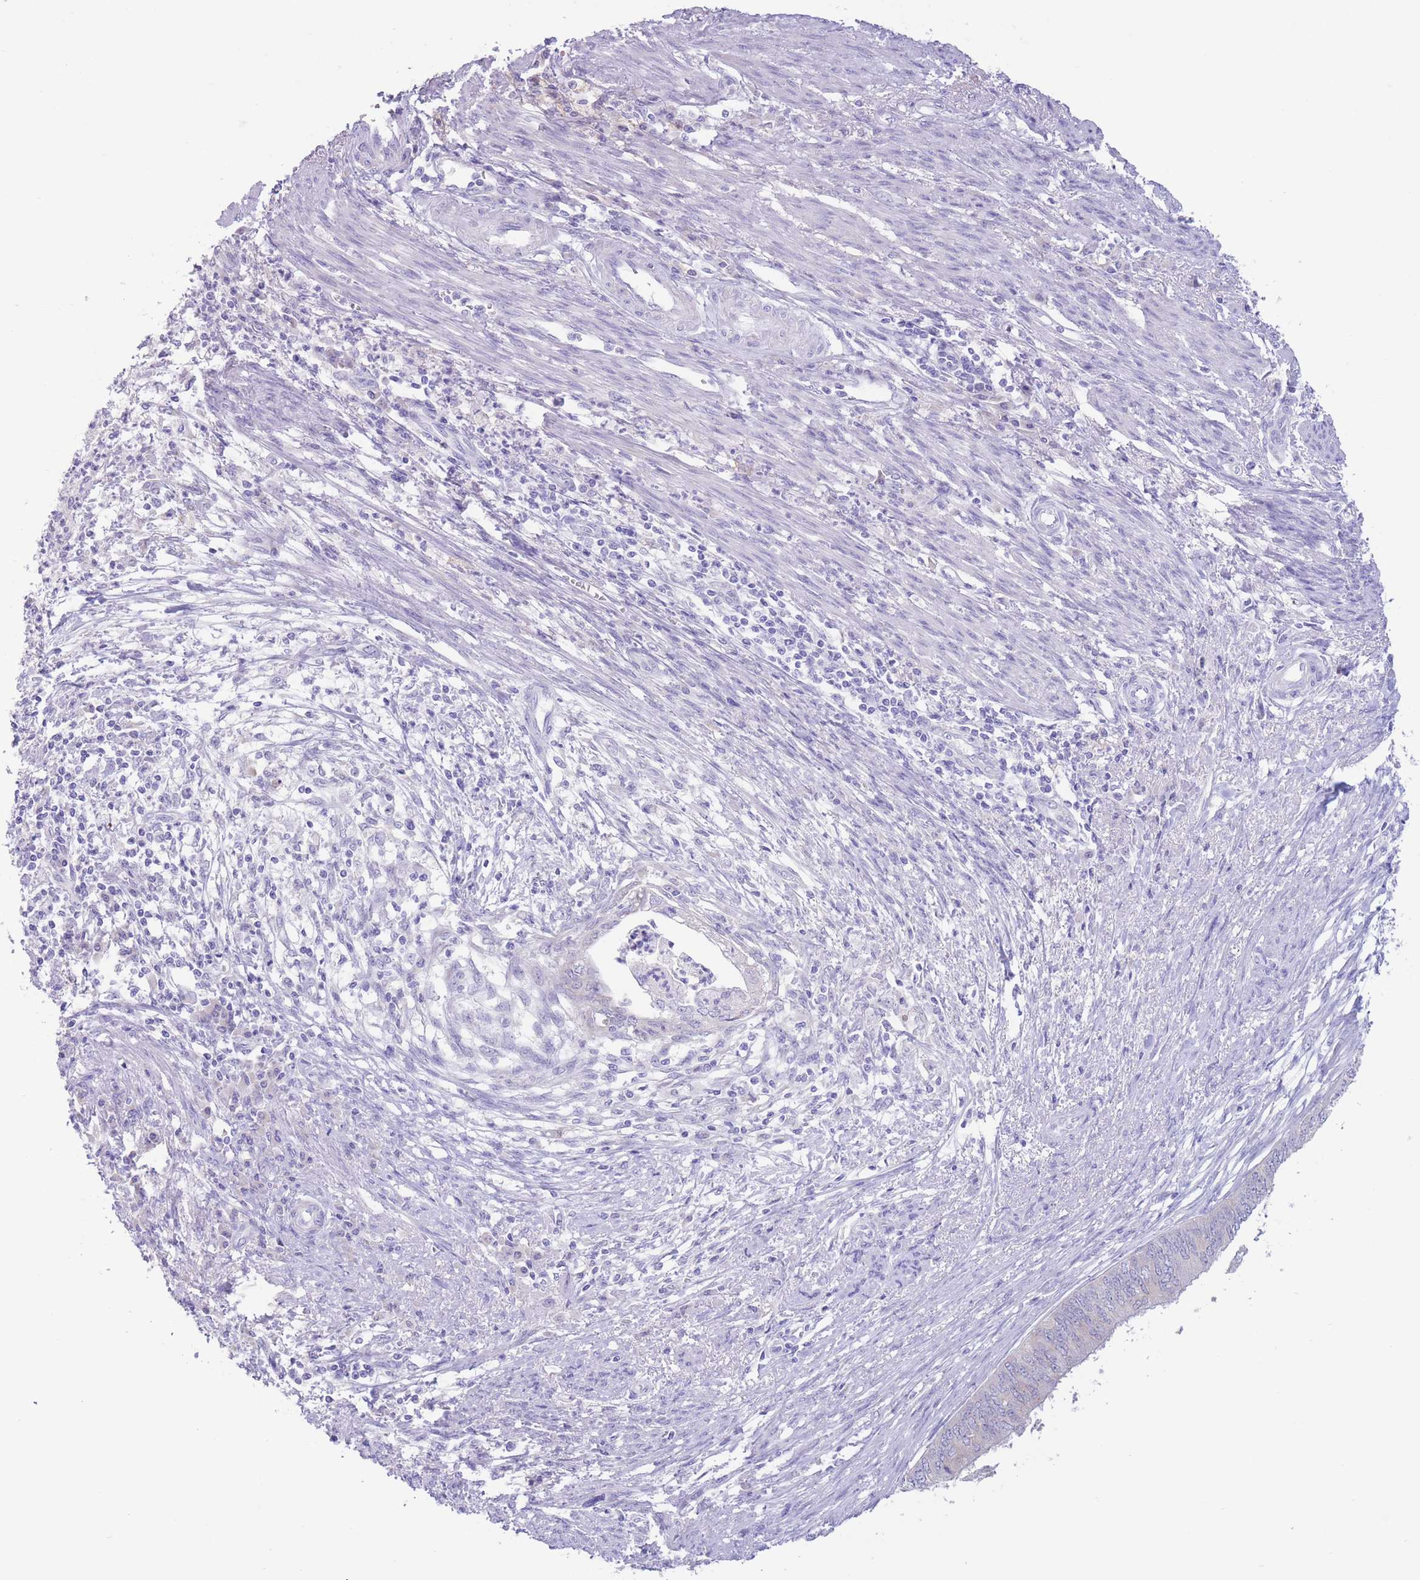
{"staining": {"intensity": "negative", "quantity": "none", "location": "none"}, "tissue": "endometrial cancer", "cell_type": "Tumor cells", "image_type": "cancer", "snomed": [{"axis": "morphology", "description": "Adenocarcinoma, NOS"}, {"axis": "topography", "description": "Endometrium"}], "caption": "A photomicrograph of endometrial cancer stained for a protein reveals no brown staining in tumor cells.", "gene": "FAH", "patient": {"sex": "female", "age": 68}}